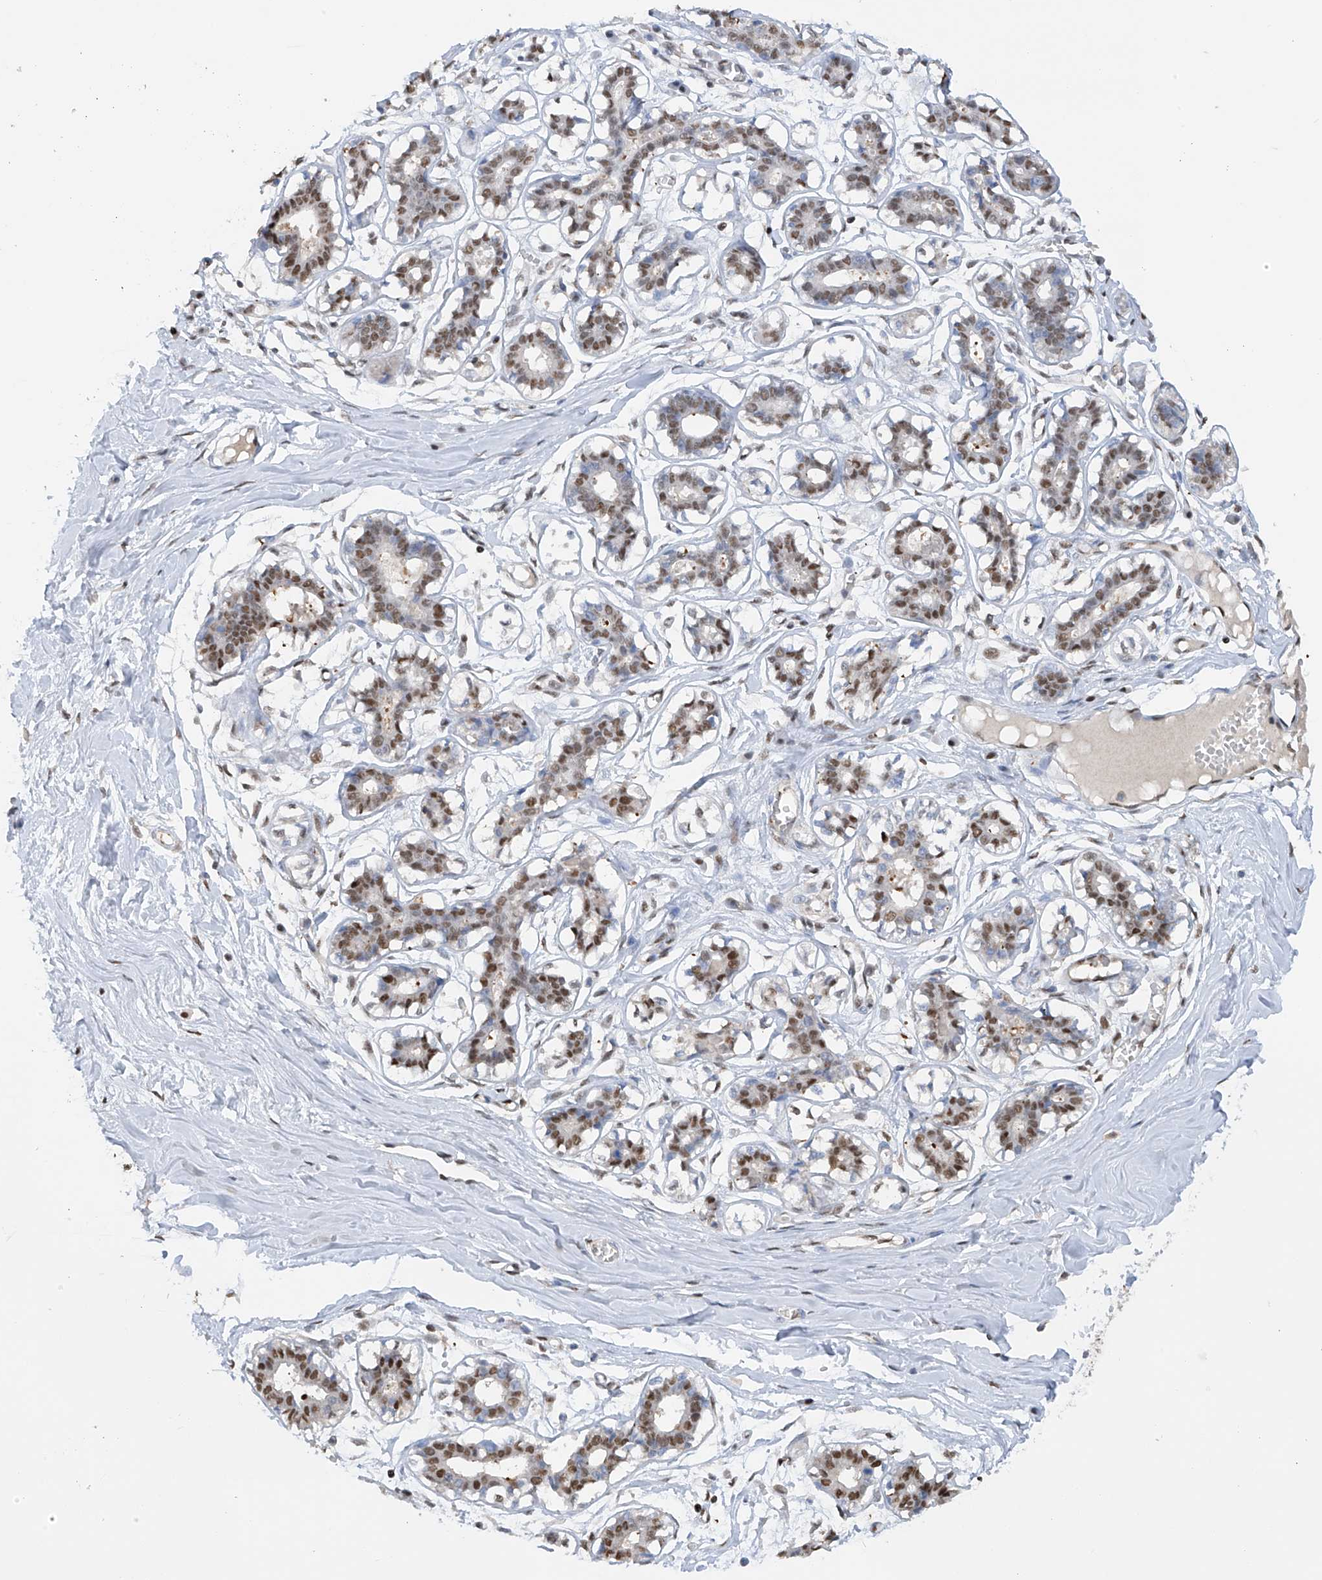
{"staining": {"intensity": "negative", "quantity": "none", "location": "none"}, "tissue": "breast", "cell_type": "Adipocytes", "image_type": "normal", "snomed": [{"axis": "morphology", "description": "Normal tissue, NOS"}, {"axis": "topography", "description": "Breast"}], "caption": "Immunohistochemistry (IHC) photomicrograph of normal human breast stained for a protein (brown), which exhibits no positivity in adipocytes.", "gene": "PMM1", "patient": {"sex": "female", "age": 27}}